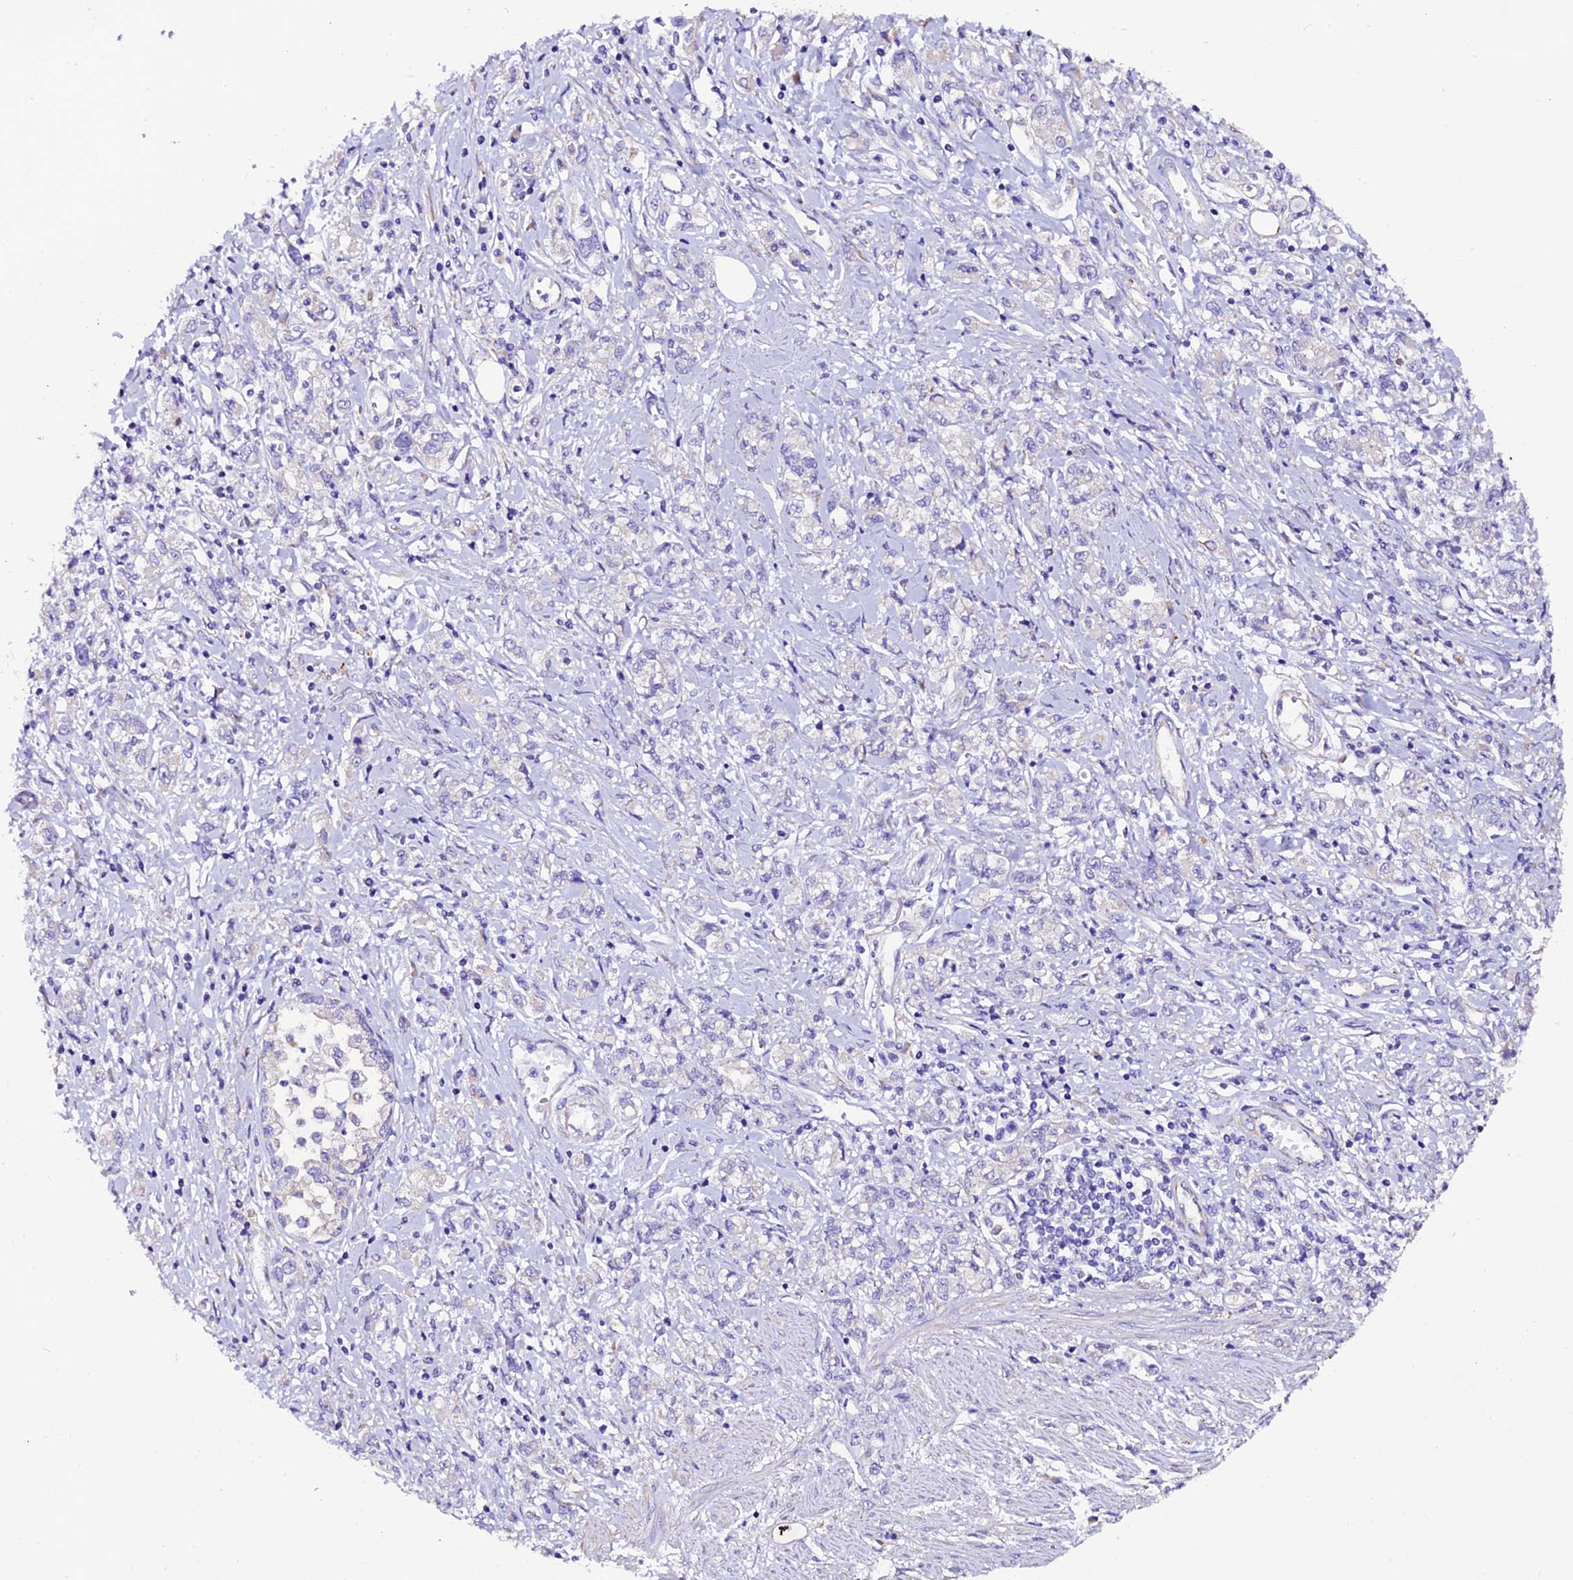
{"staining": {"intensity": "negative", "quantity": "none", "location": "none"}, "tissue": "stomach cancer", "cell_type": "Tumor cells", "image_type": "cancer", "snomed": [{"axis": "morphology", "description": "Adenocarcinoma, NOS"}, {"axis": "topography", "description": "Stomach"}], "caption": "Stomach cancer was stained to show a protein in brown. There is no significant expression in tumor cells.", "gene": "CLN5", "patient": {"sex": "female", "age": 76}}